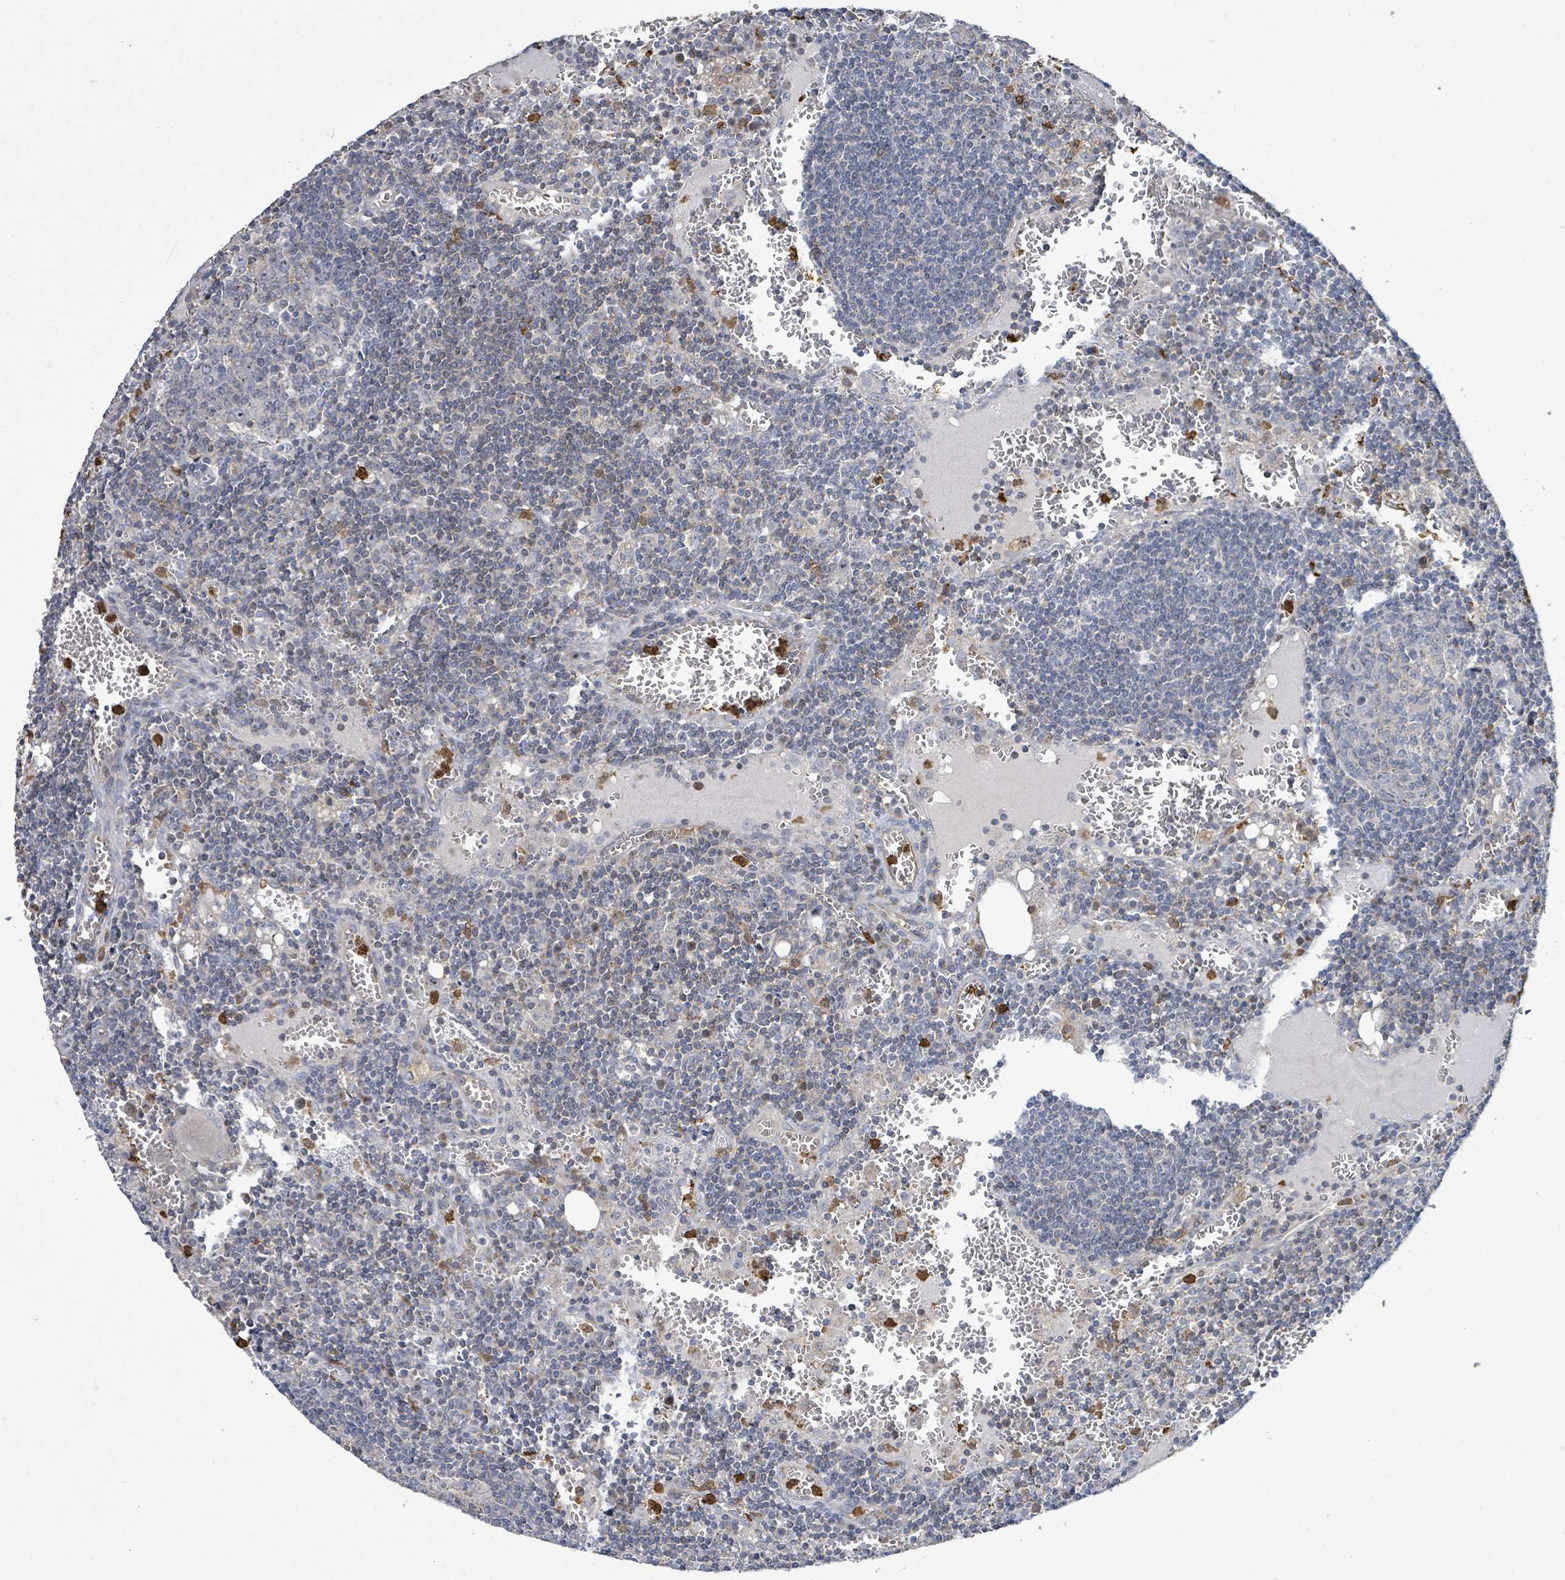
{"staining": {"intensity": "negative", "quantity": "none", "location": "none"}, "tissue": "lymph node", "cell_type": "Germinal center cells", "image_type": "normal", "snomed": [{"axis": "morphology", "description": "Normal tissue, NOS"}, {"axis": "topography", "description": "Lymph node"}], "caption": "Lymph node stained for a protein using immunohistochemistry (IHC) shows no positivity germinal center cells.", "gene": "FAM210A", "patient": {"sex": "female", "age": 73}}